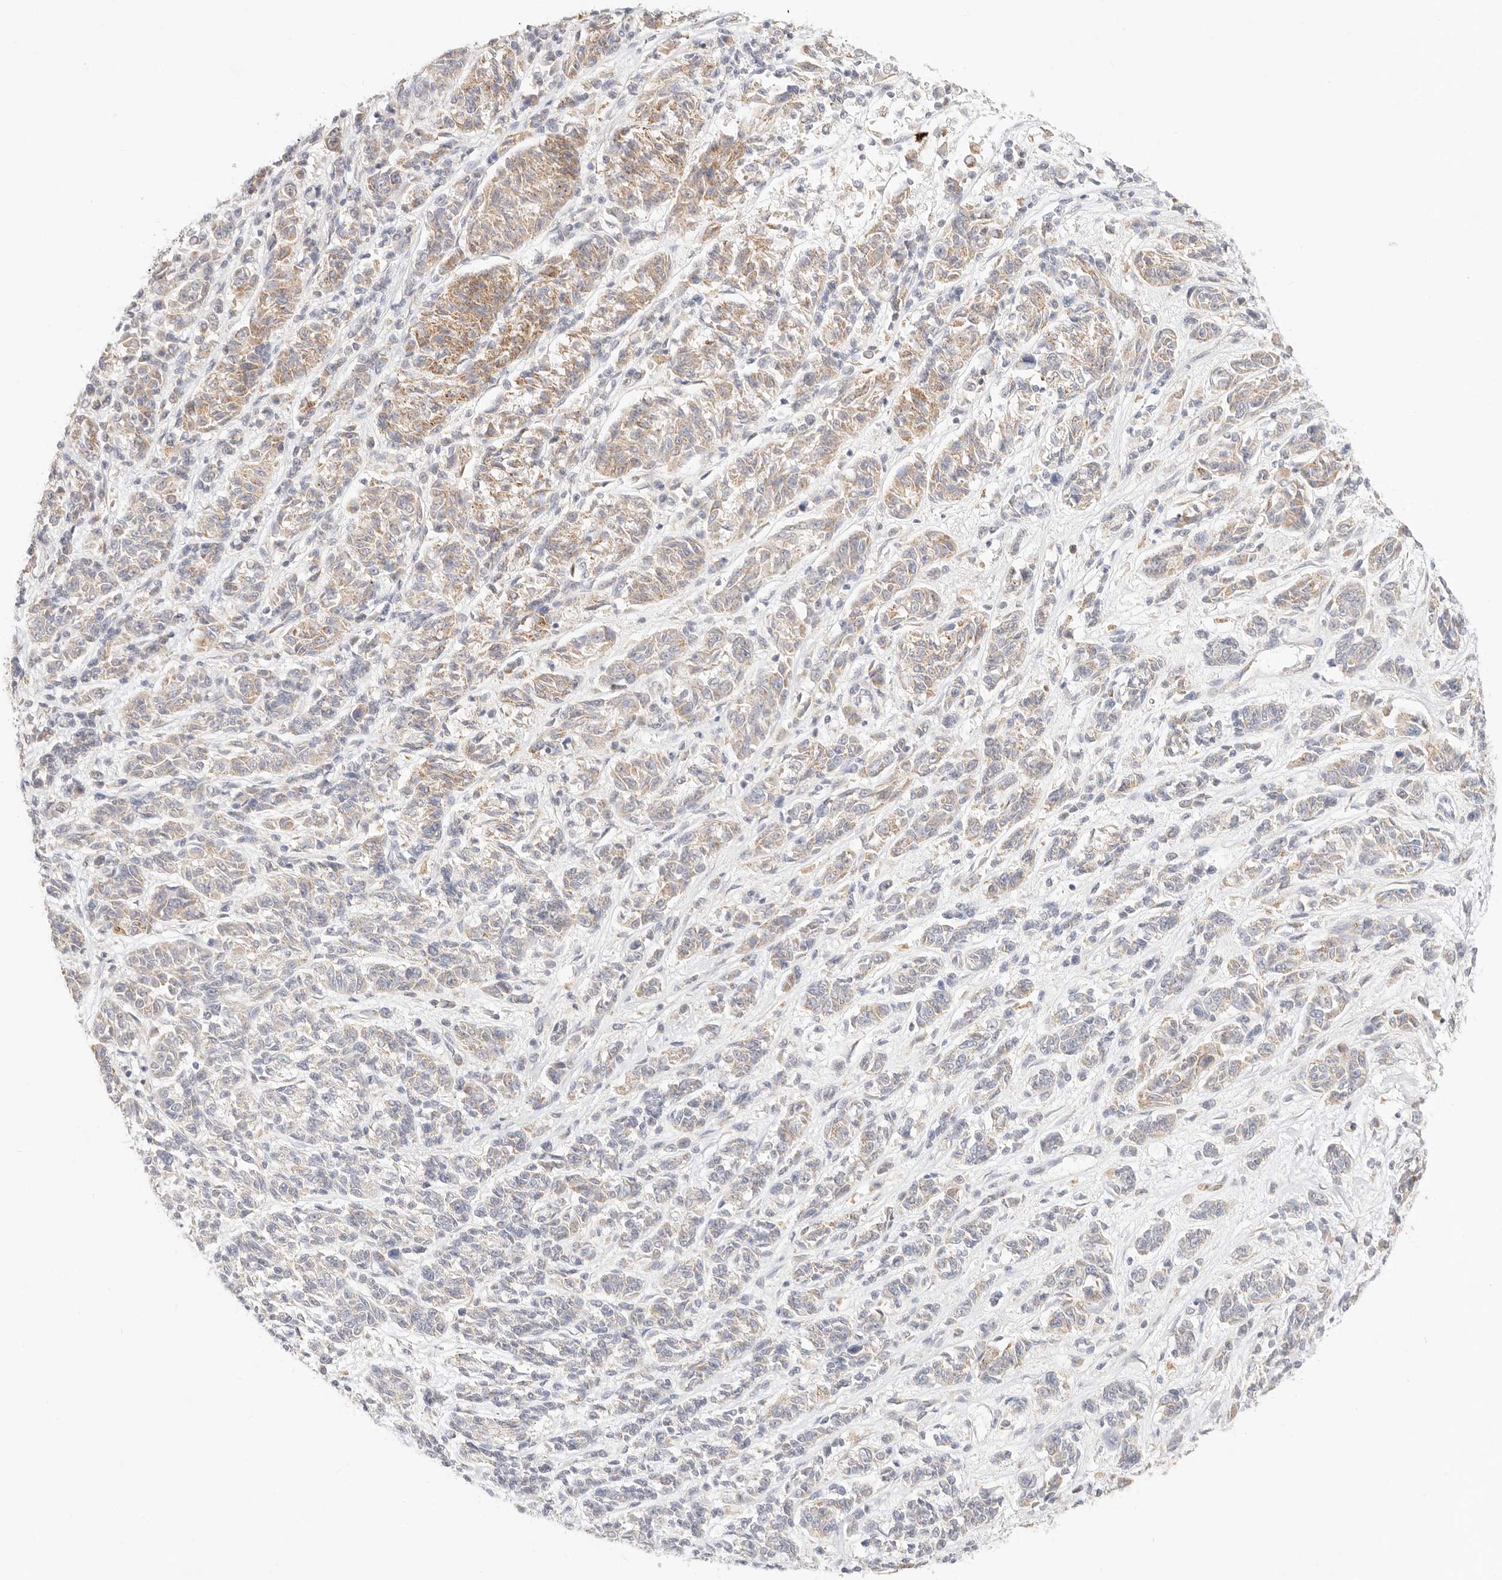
{"staining": {"intensity": "weak", "quantity": "25%-75%", "location": "cytoplasmic/membranous"}, "tissue": "melanoma", "cell_type": "Tumor cells", "image_type": "cancer", "snomed": [{"axis": "morphology", "description": "Malignant melanoma, NOS"}, {"axis": "topography", "description": "Skin"}], "caption": "Human malignant melanoma stained with a brown dye exhibits weak cytoplasmic/membranous positive staining in about 25%-75% of tumor cells.", "gene": "ACOX1", "patient": {"sex": "male", "age": 53}}